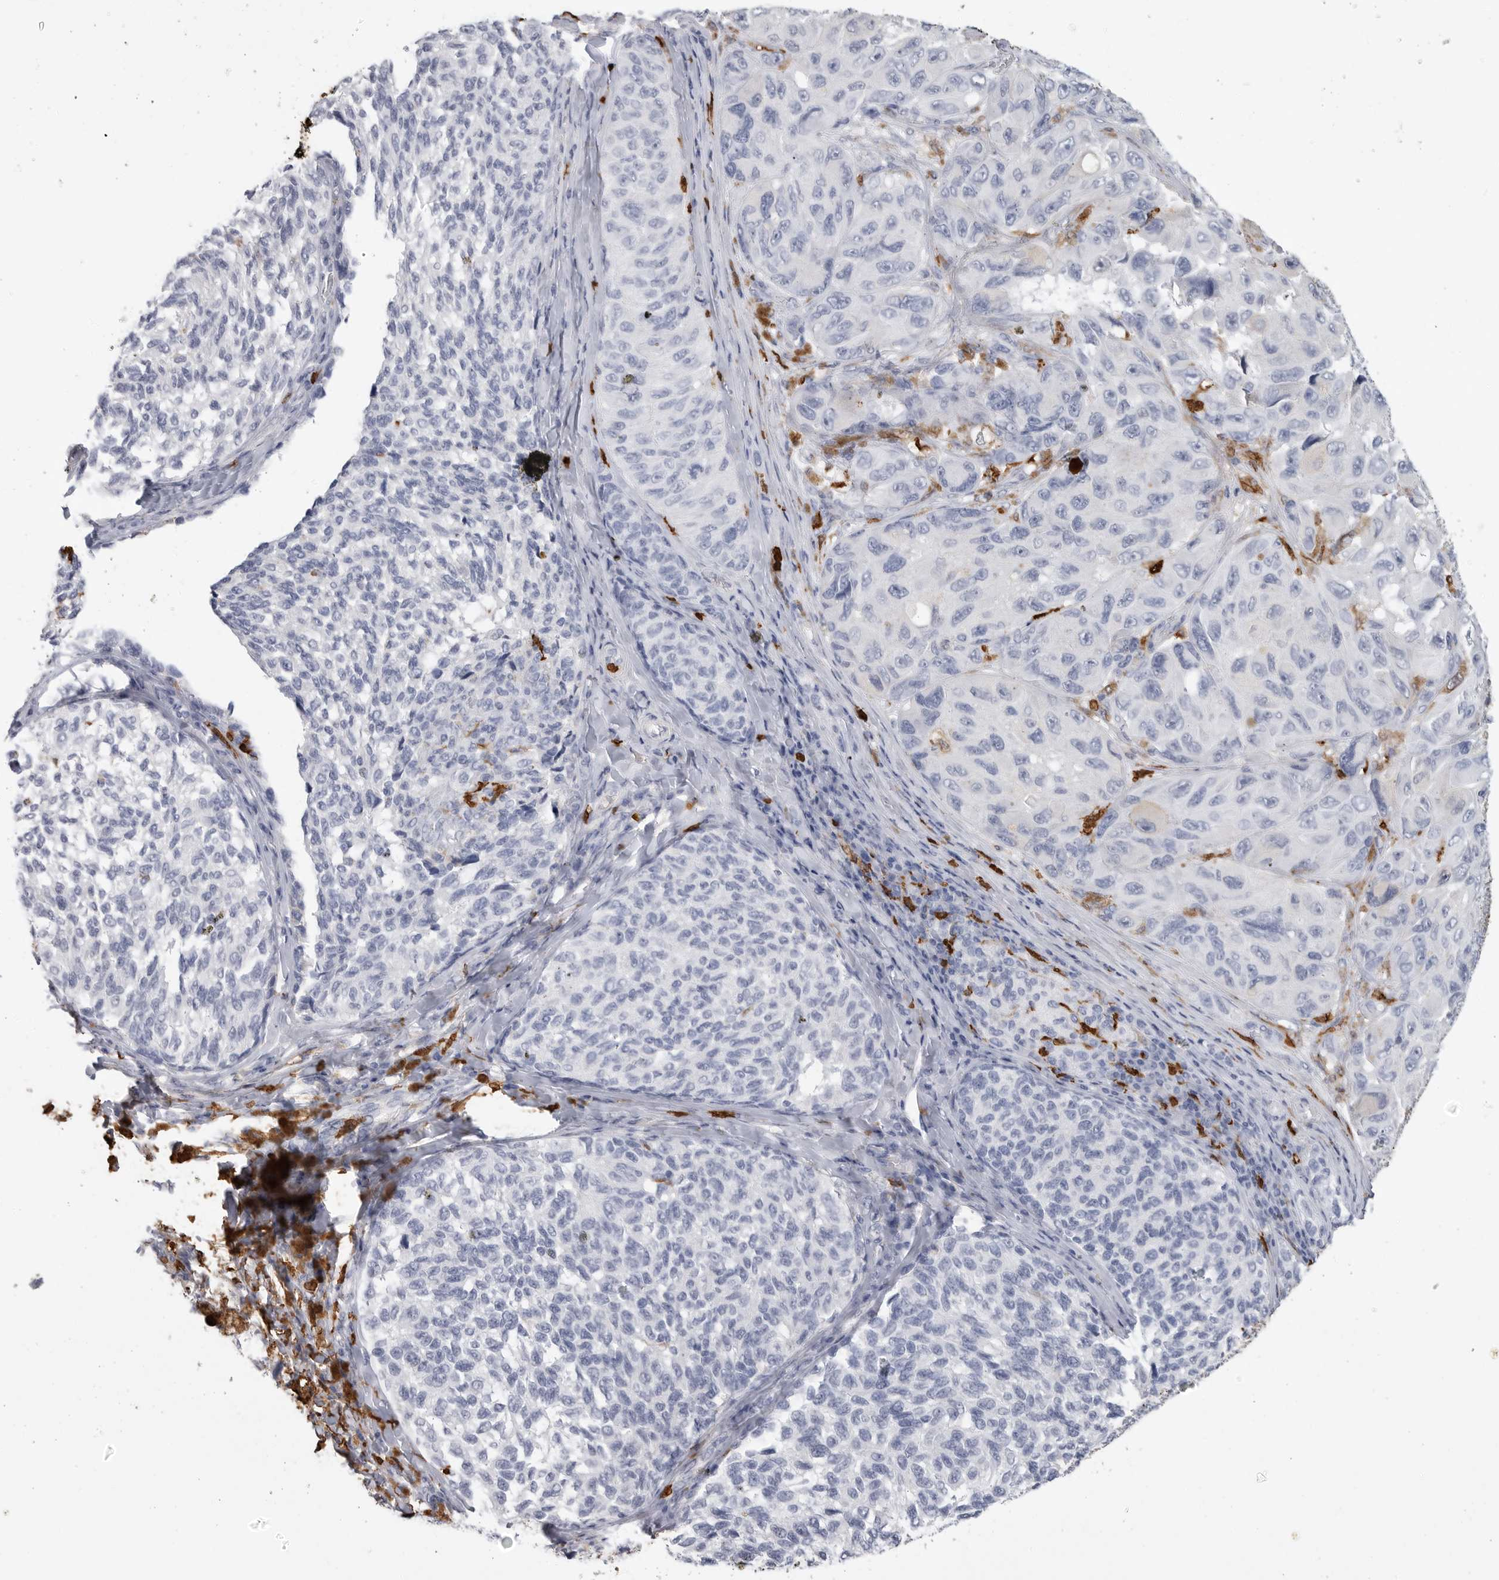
{"staining": {"intensity": "negative", "quantity": "none", "location": "none"}, "tissue": "melanoma", "cell_type": "Tumor cells", "image_type": "cancer", "snomed": [{"axis": "morphology", "description": "Malignant melanoma, NOS"}, {"axis": "topography", "description": "Skin"}], "caption": "High power microscopy photomicrograph of an IHC image of melanoma, revealing no significant expression in tumor cells.", "gene": "CYB561D1", "patient": {"sex": "female", "age": 73}}